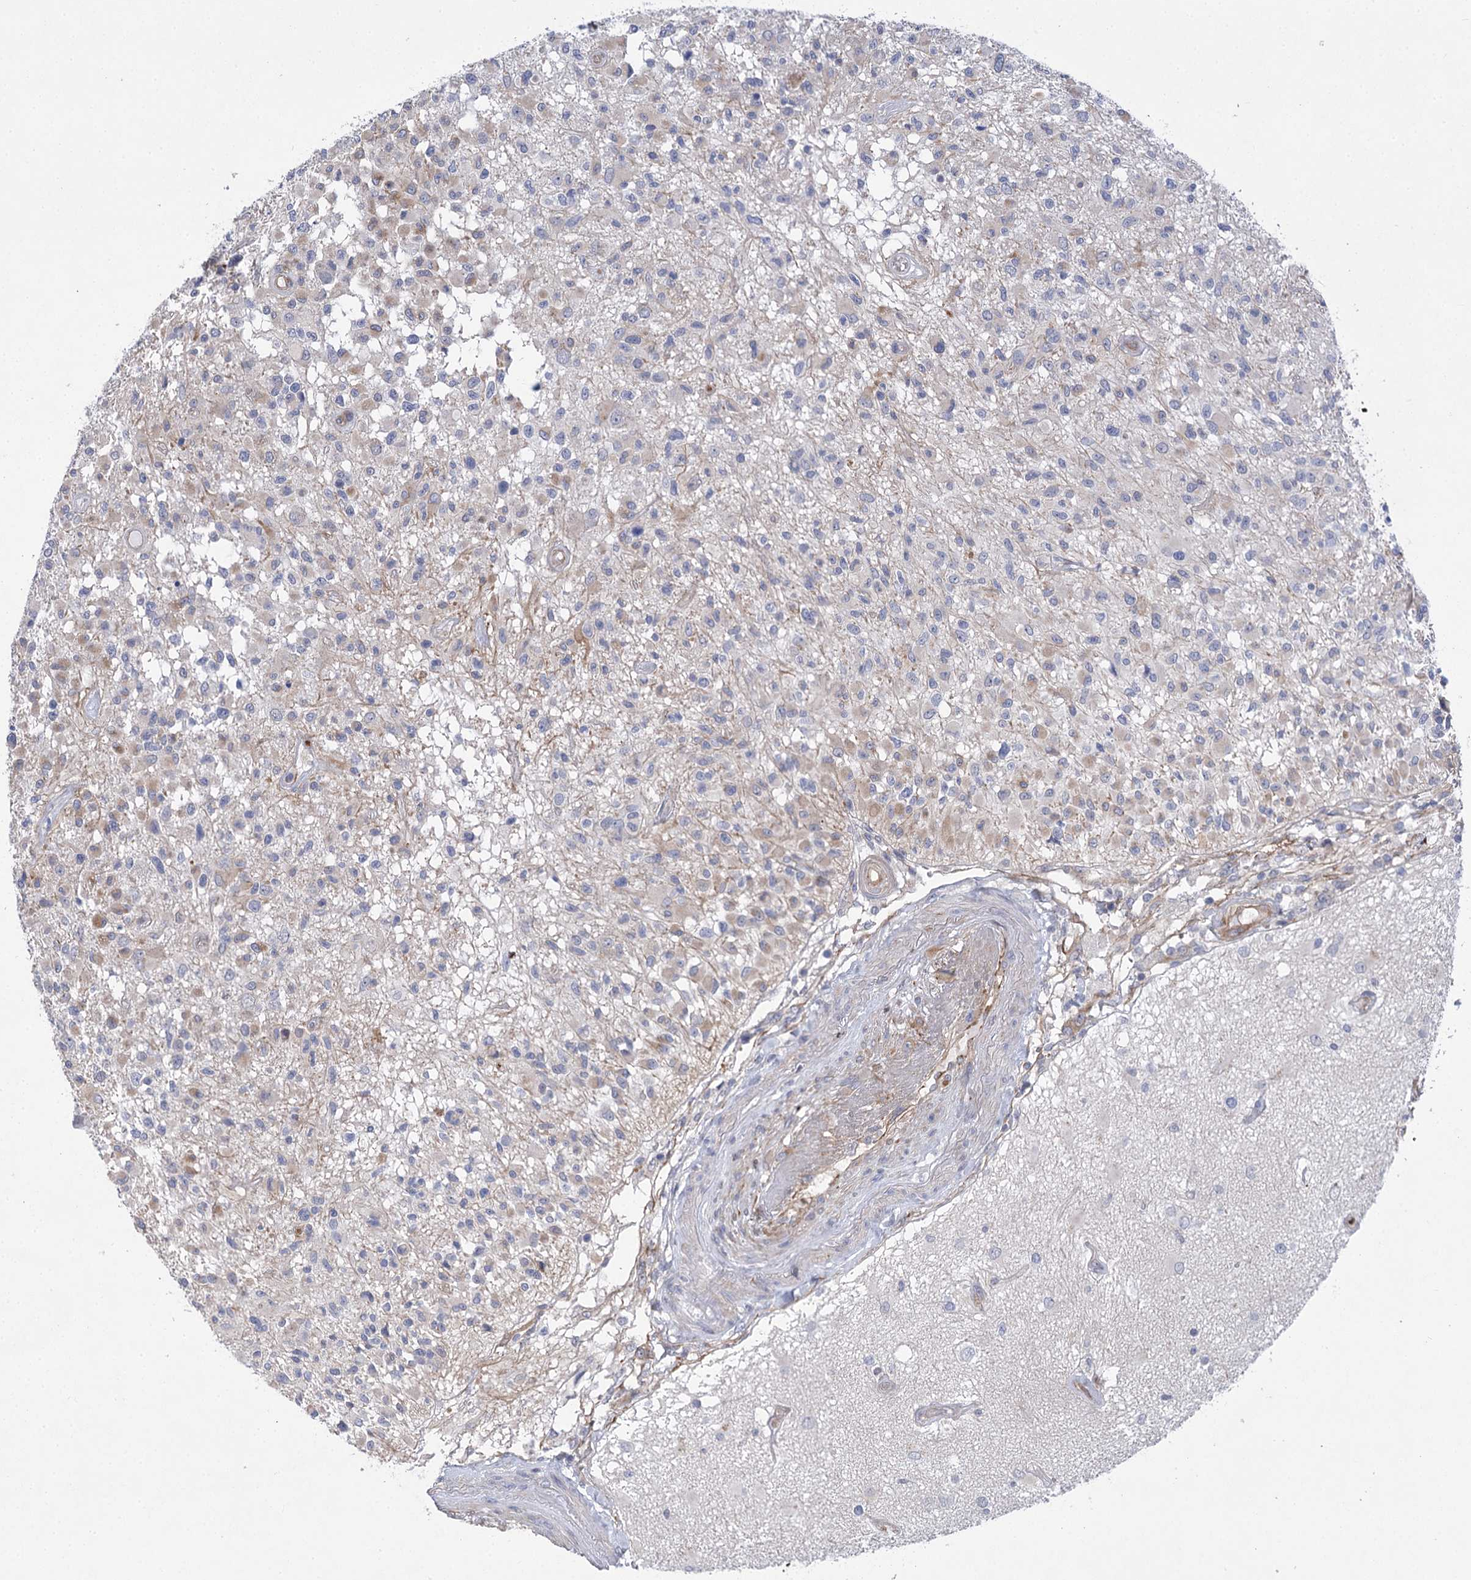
{"staining": {"intensity": "weak", "quantity": "25%-75%", "location": "cytoplasmic/membranous"}, "tissue": "glioma", "cell_type": "Tumor cells", "image_type": "cancer", "snomed": [{"axis": "morphology", "description": "Glioma, malignant, High grade"}, {"axis": "morphology", "description": "Glioblastoma, NOS"}, {"axis": "topography", "description": "Brain"}], "caption": "Immunohistochemistry (DAB (3,3'-diaminobenzidine)) staining of human glioma reveals weak cytoplasmic/membranous protein positivity in approximately 25%-75% of tumor cells.", "gene": "THAP6", "patient": {"sex": "male", "age": 60}}